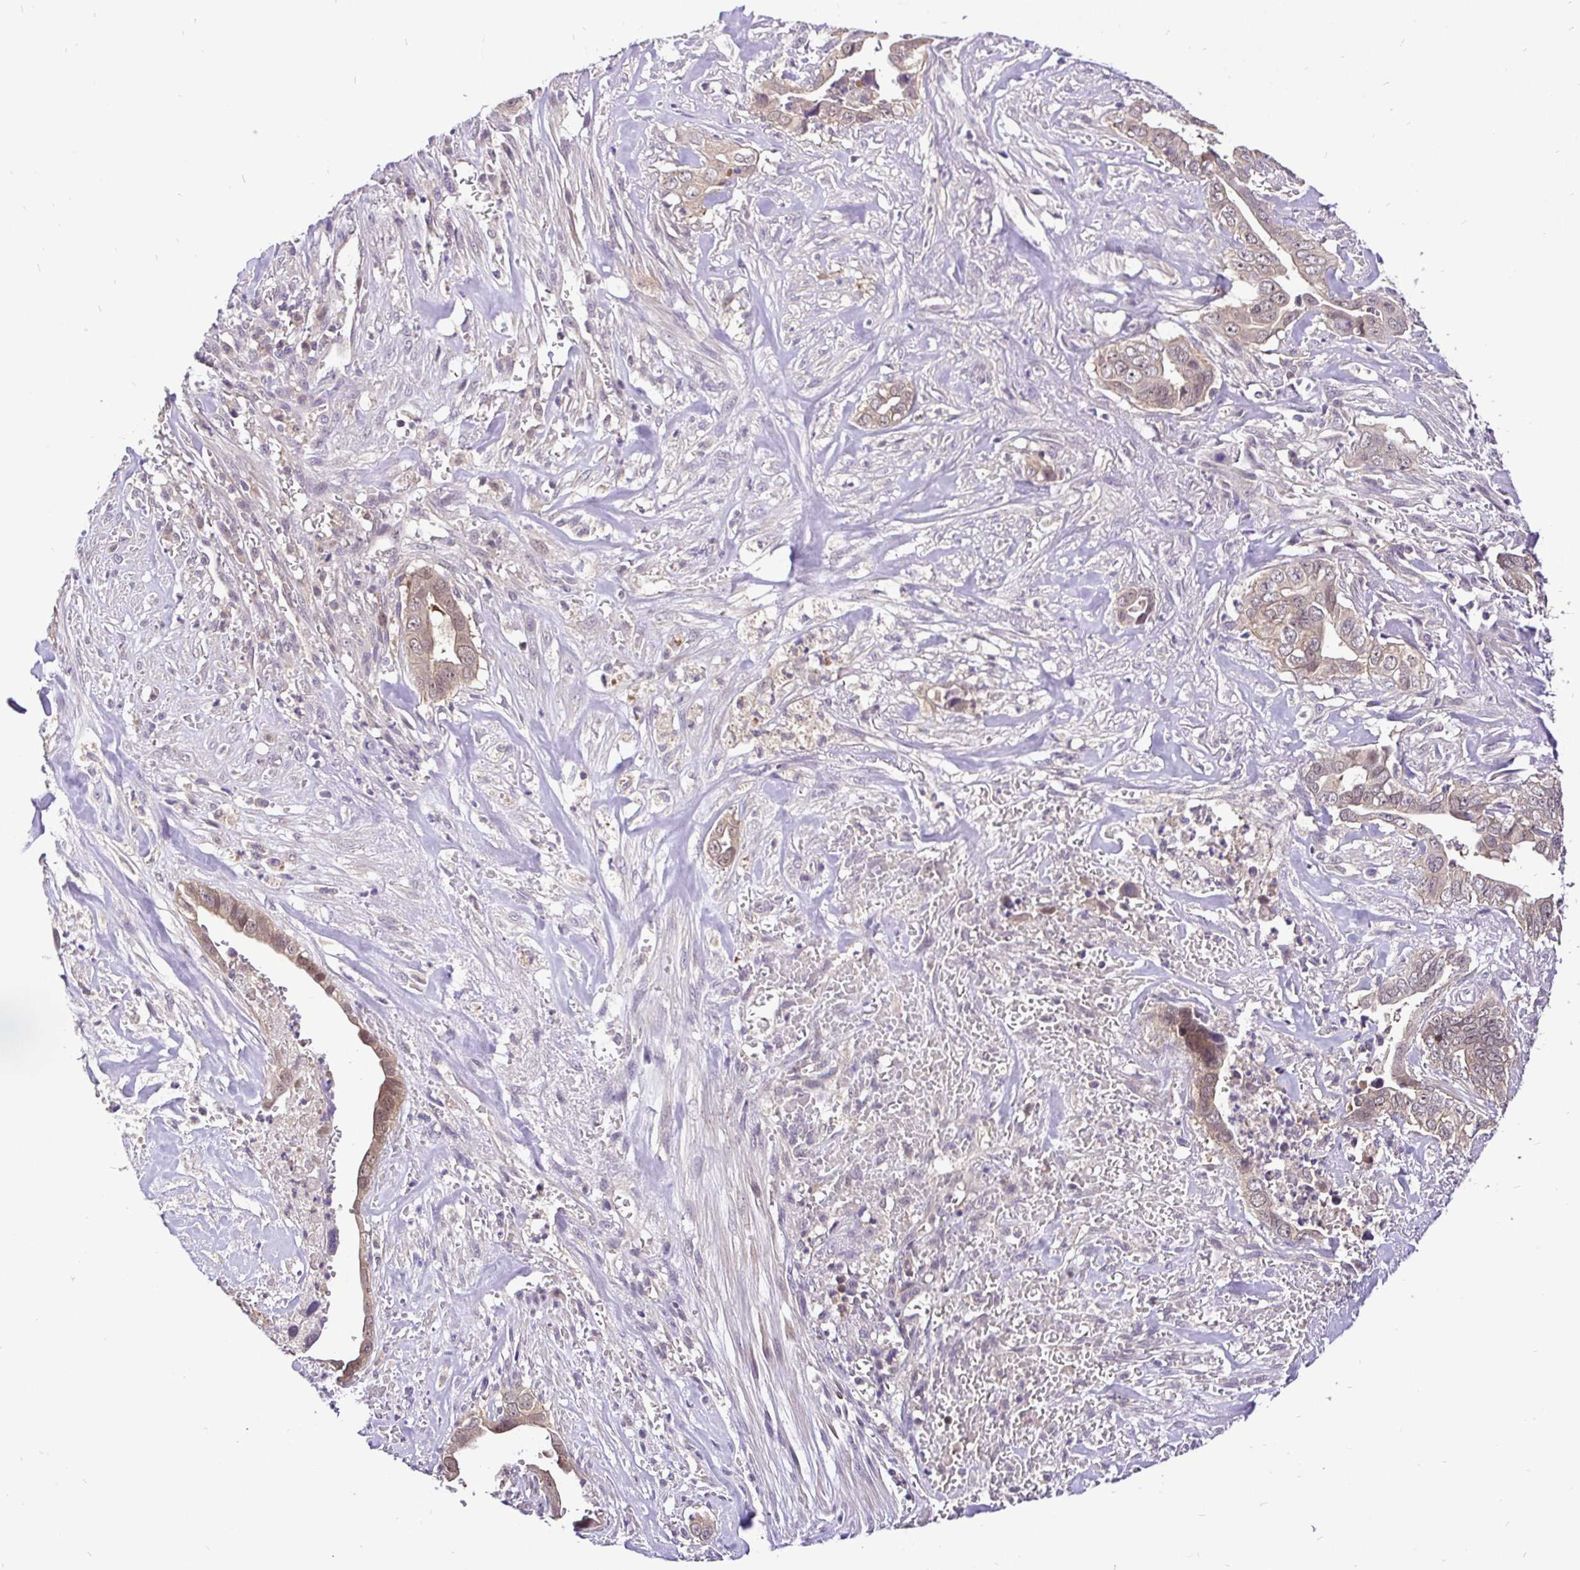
{"staining": {"intensity": "weak", "quantity": ">75%", "location": "cytoplasmic/membranous,nuclear"}, "tissue": "liver cancer", "cell_type": "Tumor cells", "image_type": "cancer", "snomed": [{"axis": "morphology", "description": "Cholangiocarcinoma"}, {"axis": "topography", "description": "Liver"}], "caption": "Approximately >75% of tumor cells in human liver cancer (cholangiocarcinoma) exhibit weak cytoplasmic/membranous and nuclear protein positivity as visualized by brown immunohistochemical staining.", "gene": "UBE2M", "patient": {"sex": "female", "age": 79}}